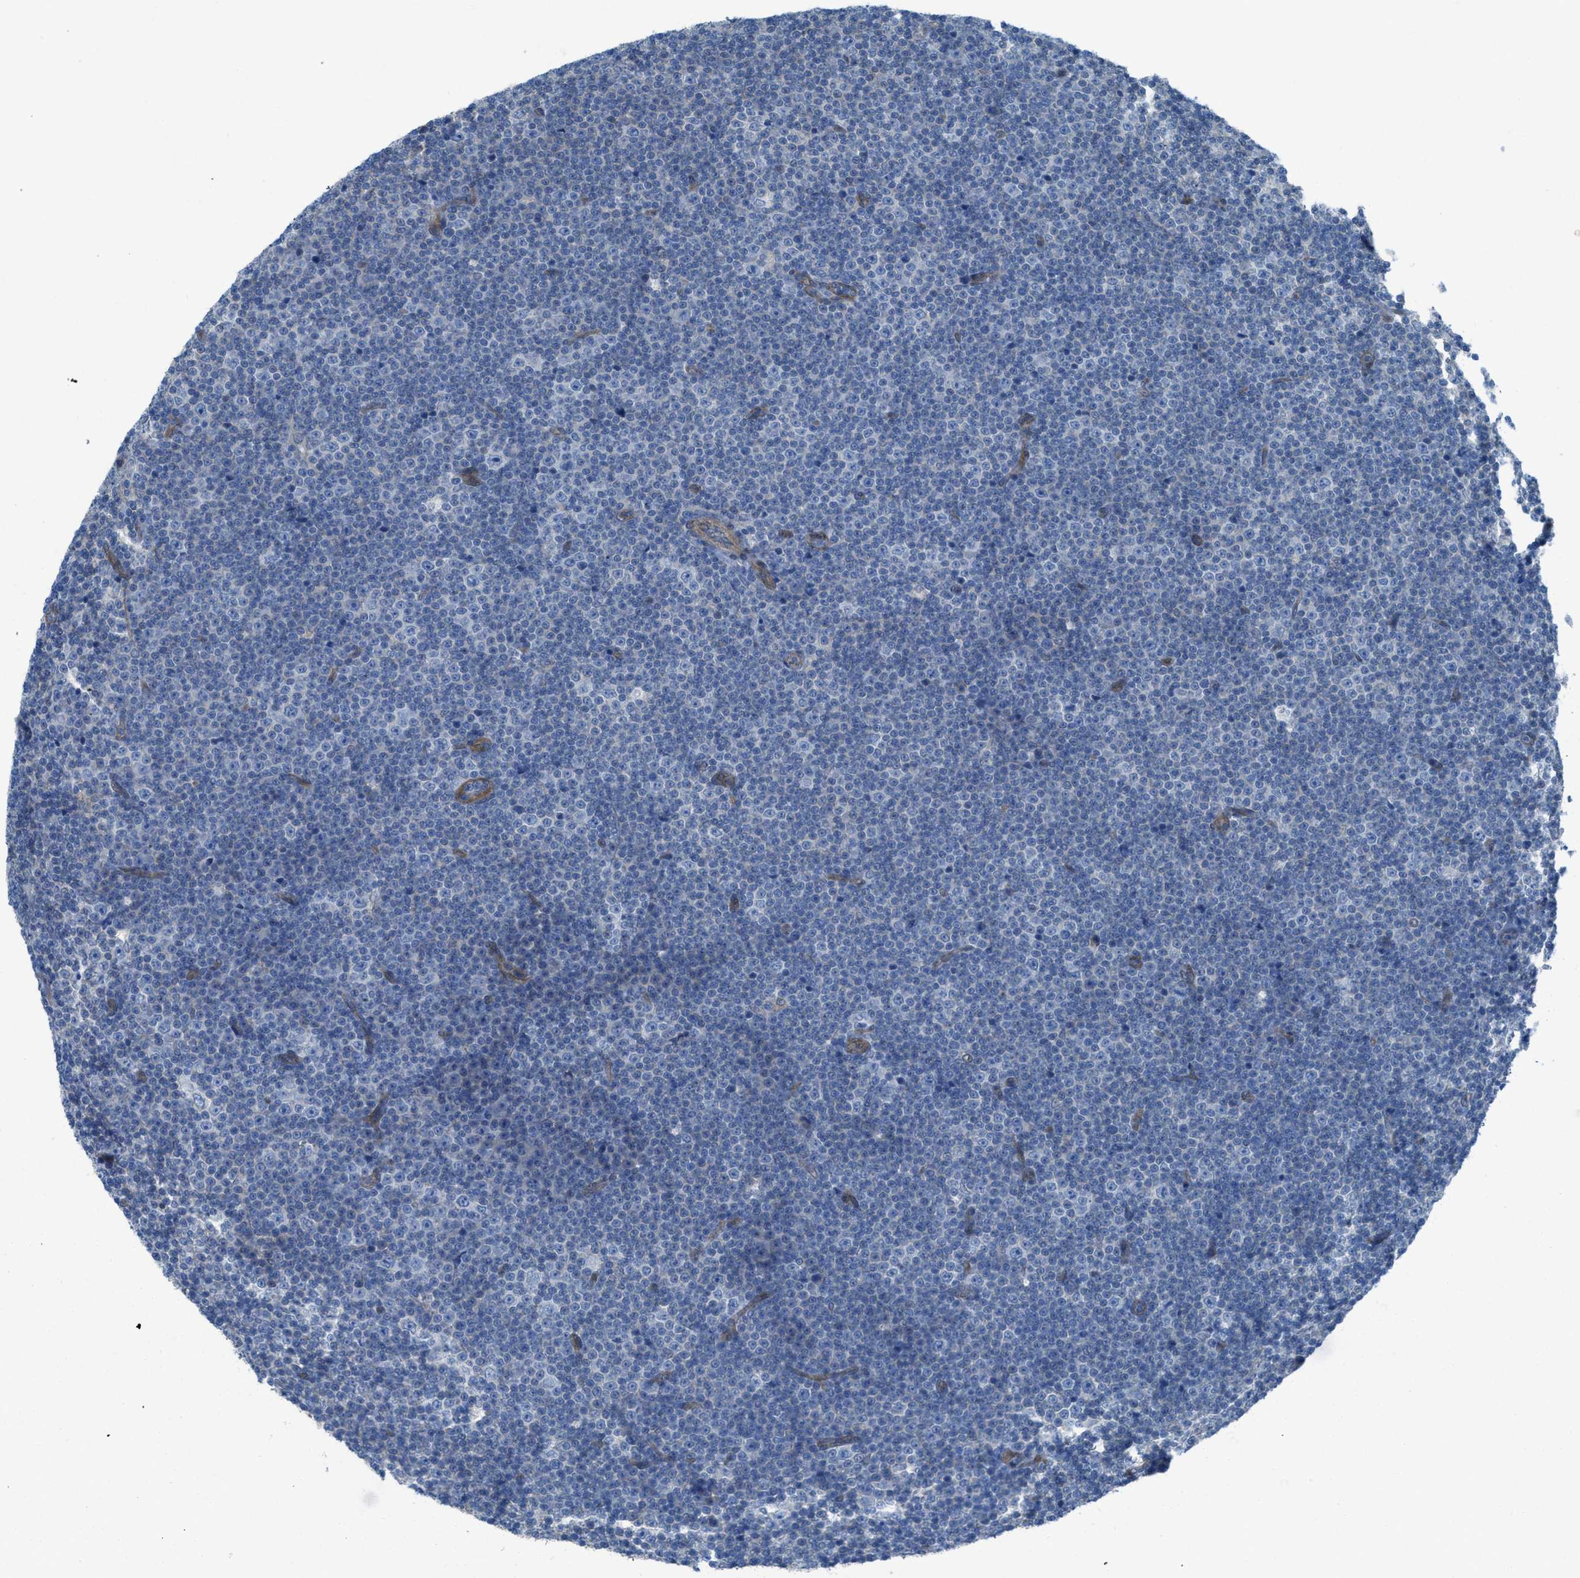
{"staining": {"intensity": "negative", "quantity": "none", "location": "none"}, "tissue": "lymphoma", "cell_type": "Tumor cells", "image_type": "cancer", "snomed": [{"axis": "morphology", "description": "Malignant lymphoma, non-Hodgkin's type, Low grade"}, {"axis": "topography", "description": "Lymph node"}], "caption": "A high-resolution histopathology image shows immunohistochemistry (IHC) staining of lymphoma, which shows no significant positivity in tumor cells.", "gene": "PRKN", "patient": {"sex": "female", "age": 67}}